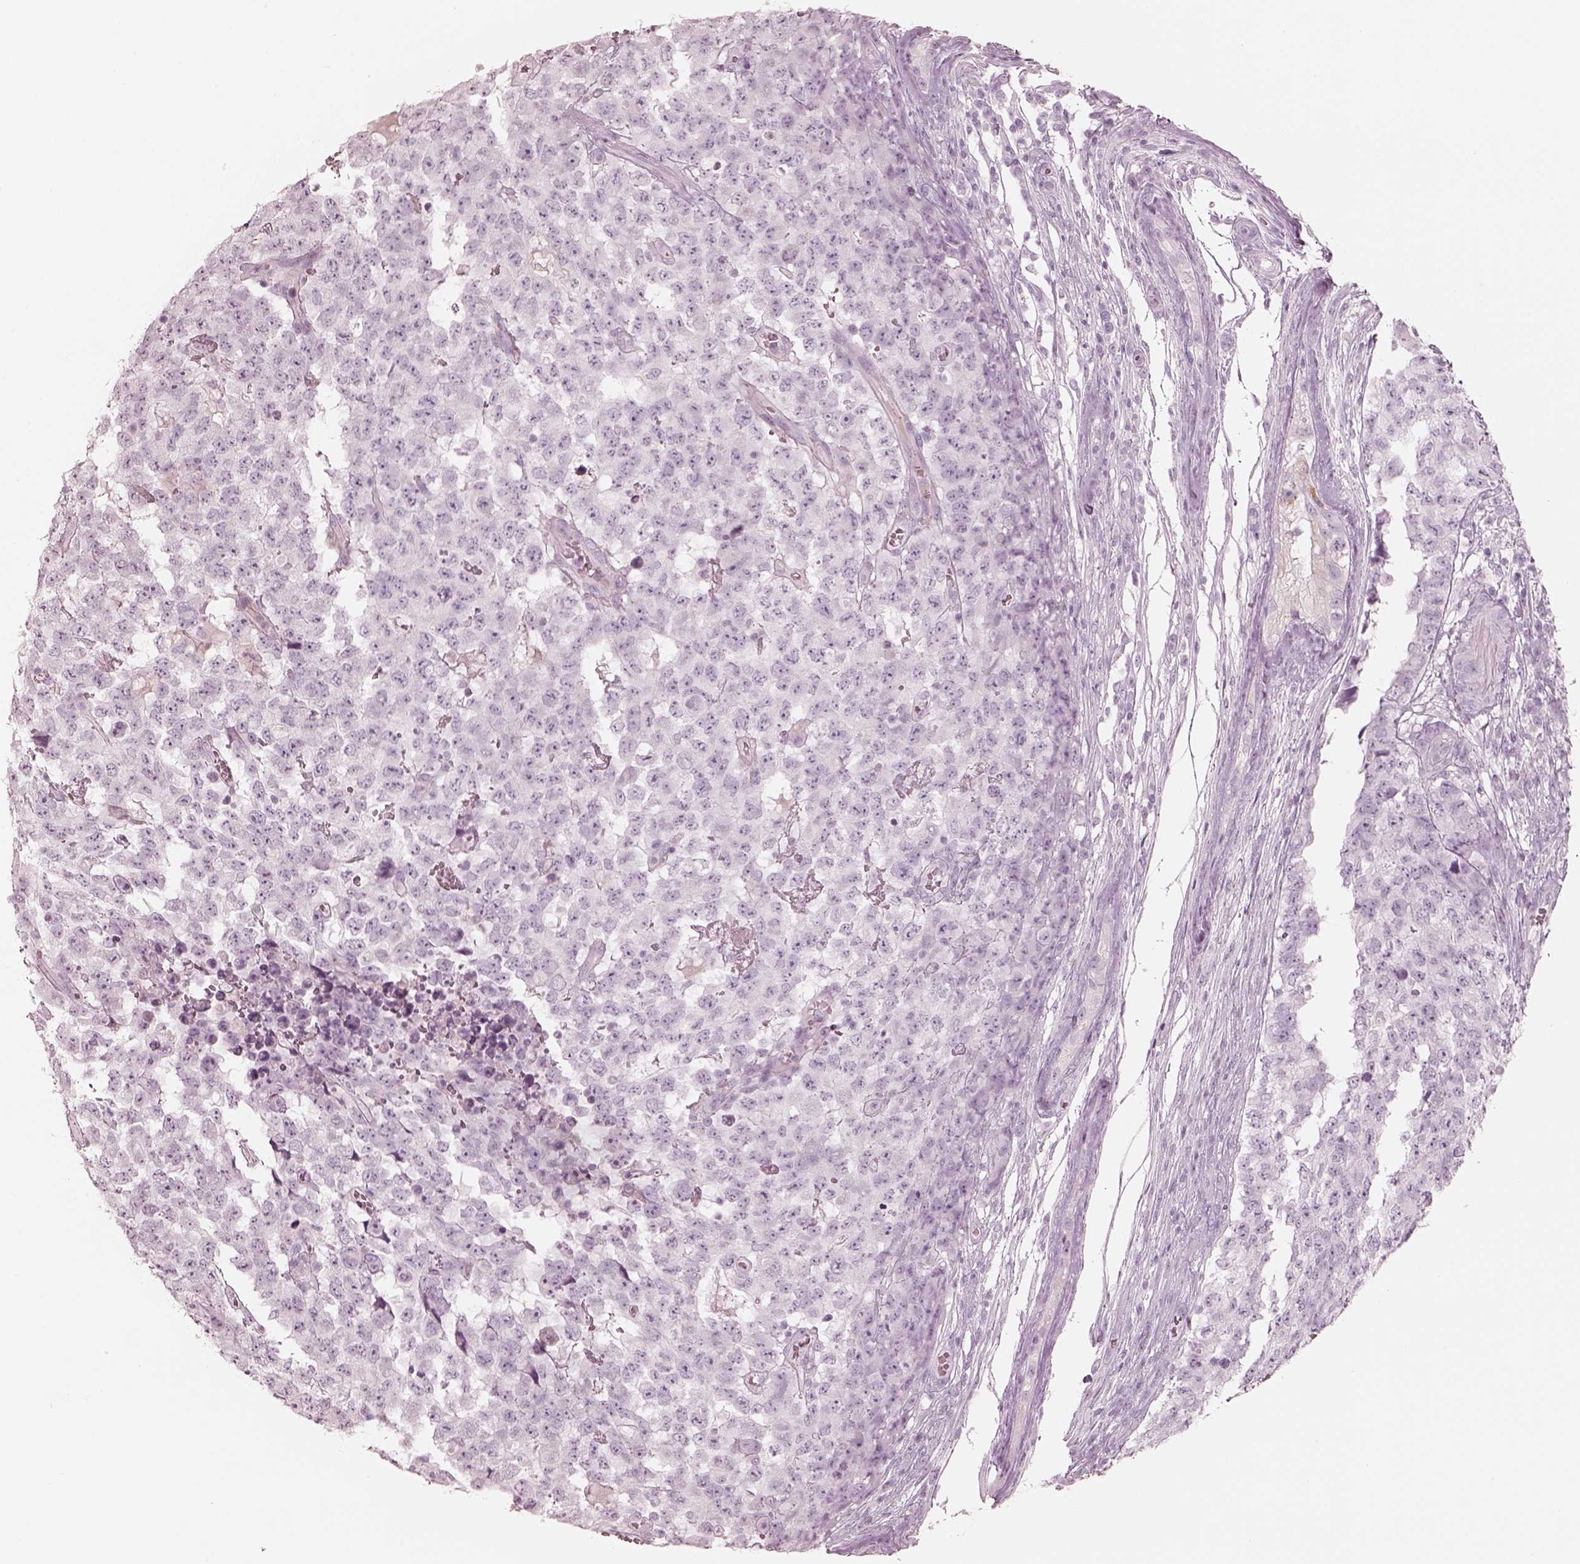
{"staining": {"intensity": "negative", "quantity": "none", "location": "none"}, "tissue": "testis cancer", "cell_type": "Tumor cells", "image_type": "cancer", "snomed": [{"axis": "morphology", "description": "Carcinoma, Embryonal, NOS"}, {"axis": "topography", "description": "Testis"}], "caption": "Immunohistochemistry (IHC) image of neoplastic tissue: embryonal carcinoma (testis) stained with DAB exhibits no significant protein staining in tumor cells.", "gene": "PON3", "patient": {"sex": "male", "age": 23}}